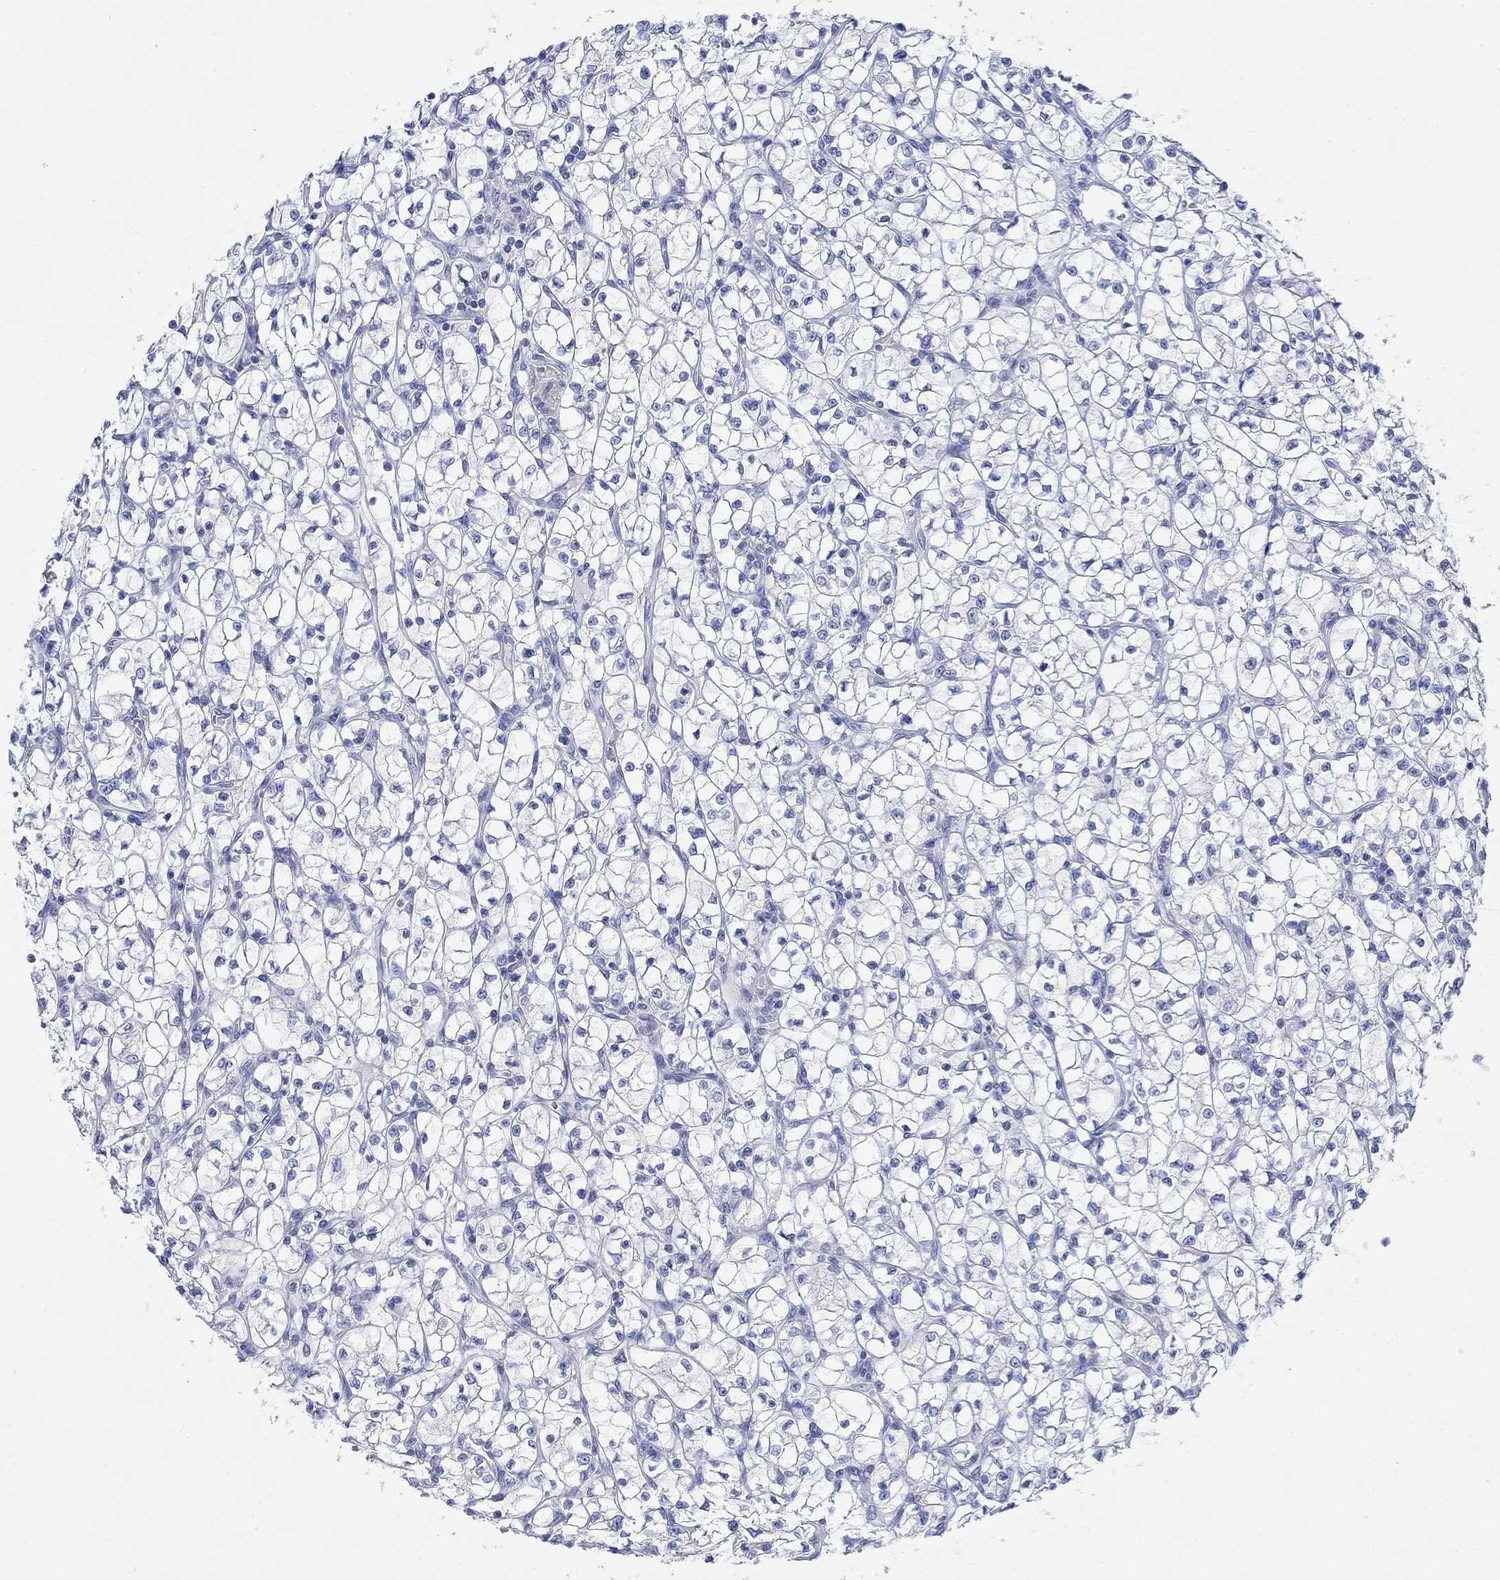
{"staining": {"intensity": "negative", "quantity": "none", "location": "none"}, "tissue": "renal cancer", "cell_type": "Tumor cells", "image_type": "cancer", "snomed": [{"axis": "morphology", "description": "Adenocarcinoma, NOS"}, {"axis": "topography", "description": "Kidney"}], "caption": "Immunohistochemistry (IHC) histopathology image of neoplastic tissue: renal adenocarcinoma stained with DAB displays no significant protein expression in tumor cells.", "gene": "REEP6", "patient": {"sex": "female", "age": 64}}